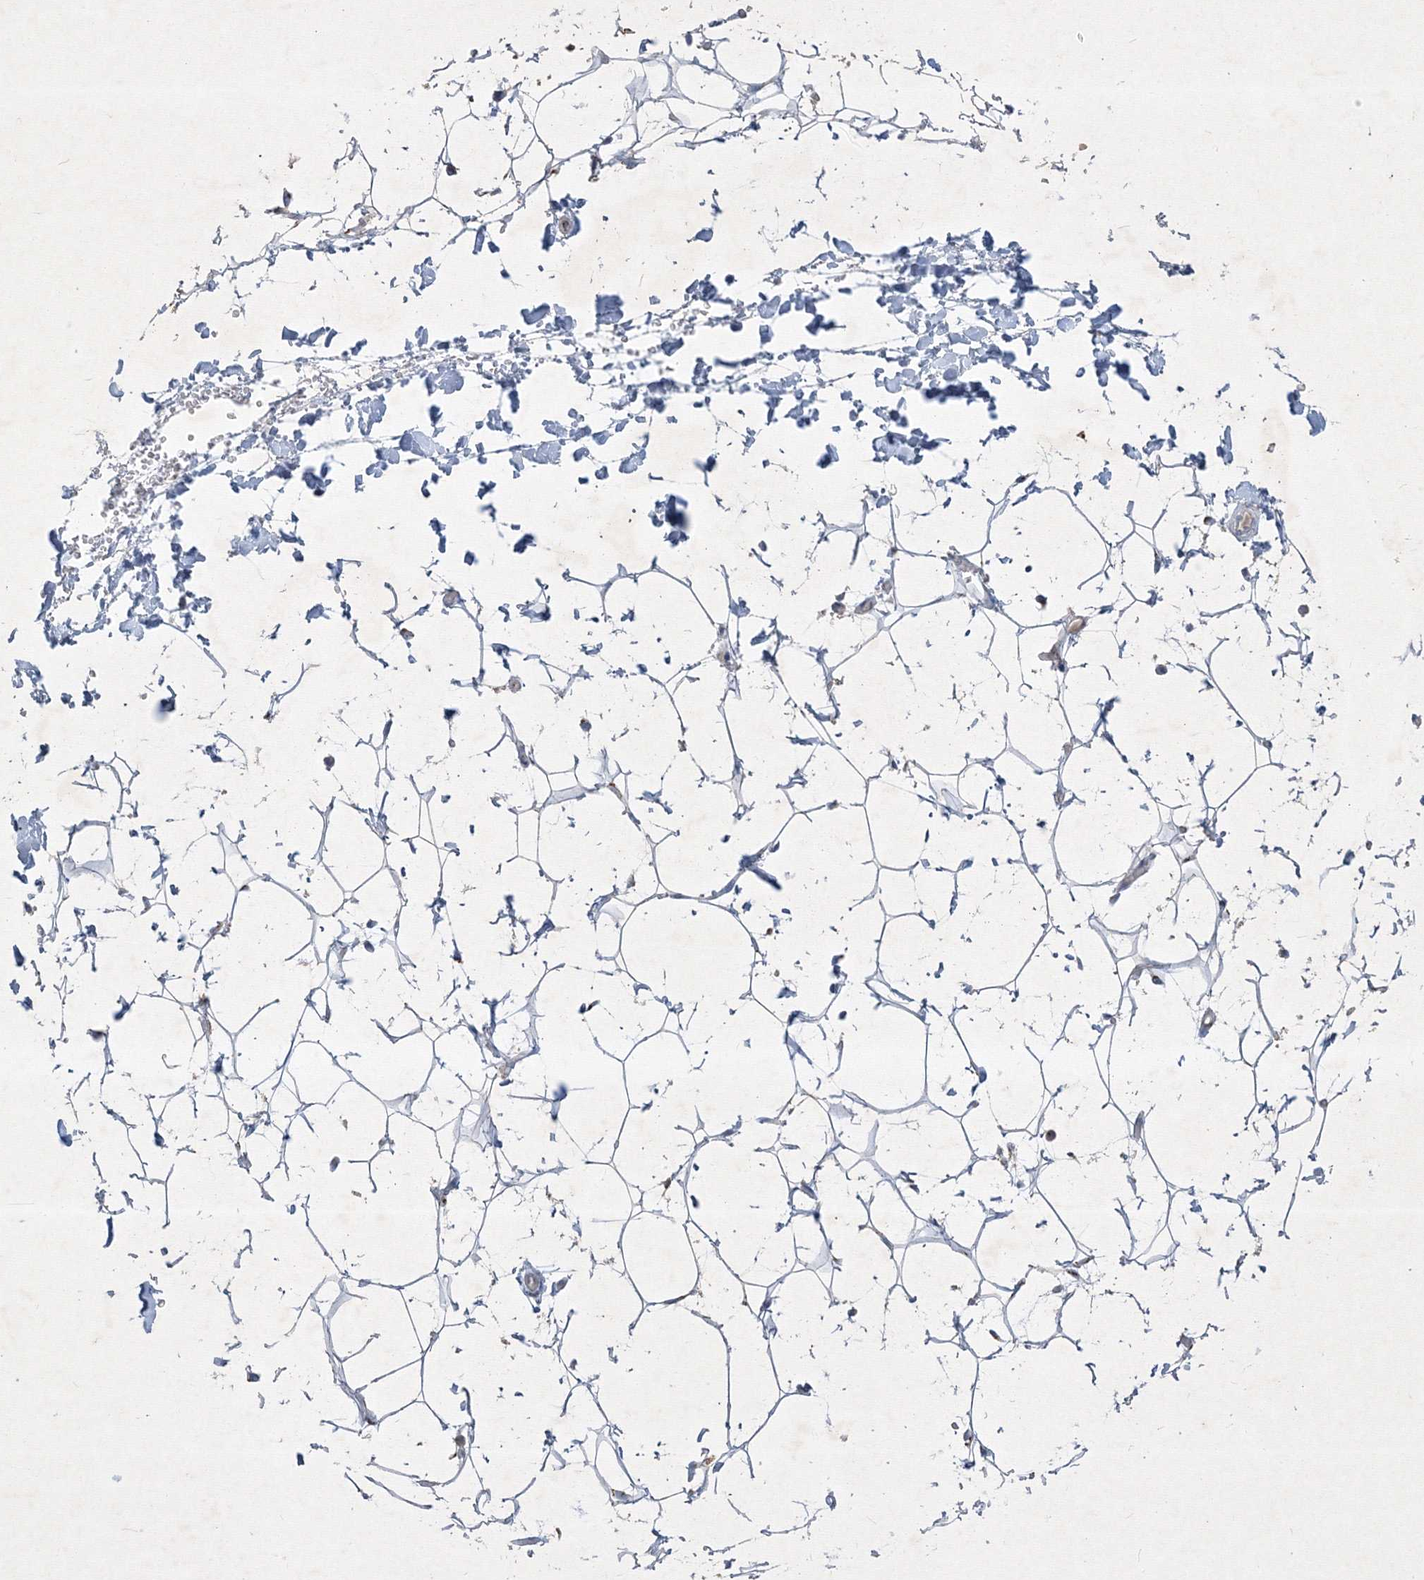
{"staining": {"intensity": "negative", "quantity": "none", "location": "none"}, "tissue": "adipose tissue", "cell_type": "Adipocytes", "image_type": "normal", "snomed": [{"axis": "morphology", "description": "Normal tissue, NOS"}, {"axis": "topography", "description": "Breast"}], "caption": "DAB (3,3'-diaminobenzidine) immunohistochemical staining of unremarkable human adipose tissue demonstrates no significant expression in adipocytes.", "gene": "IFNAR1", "patient": {"sex": "female", "age": 26}}